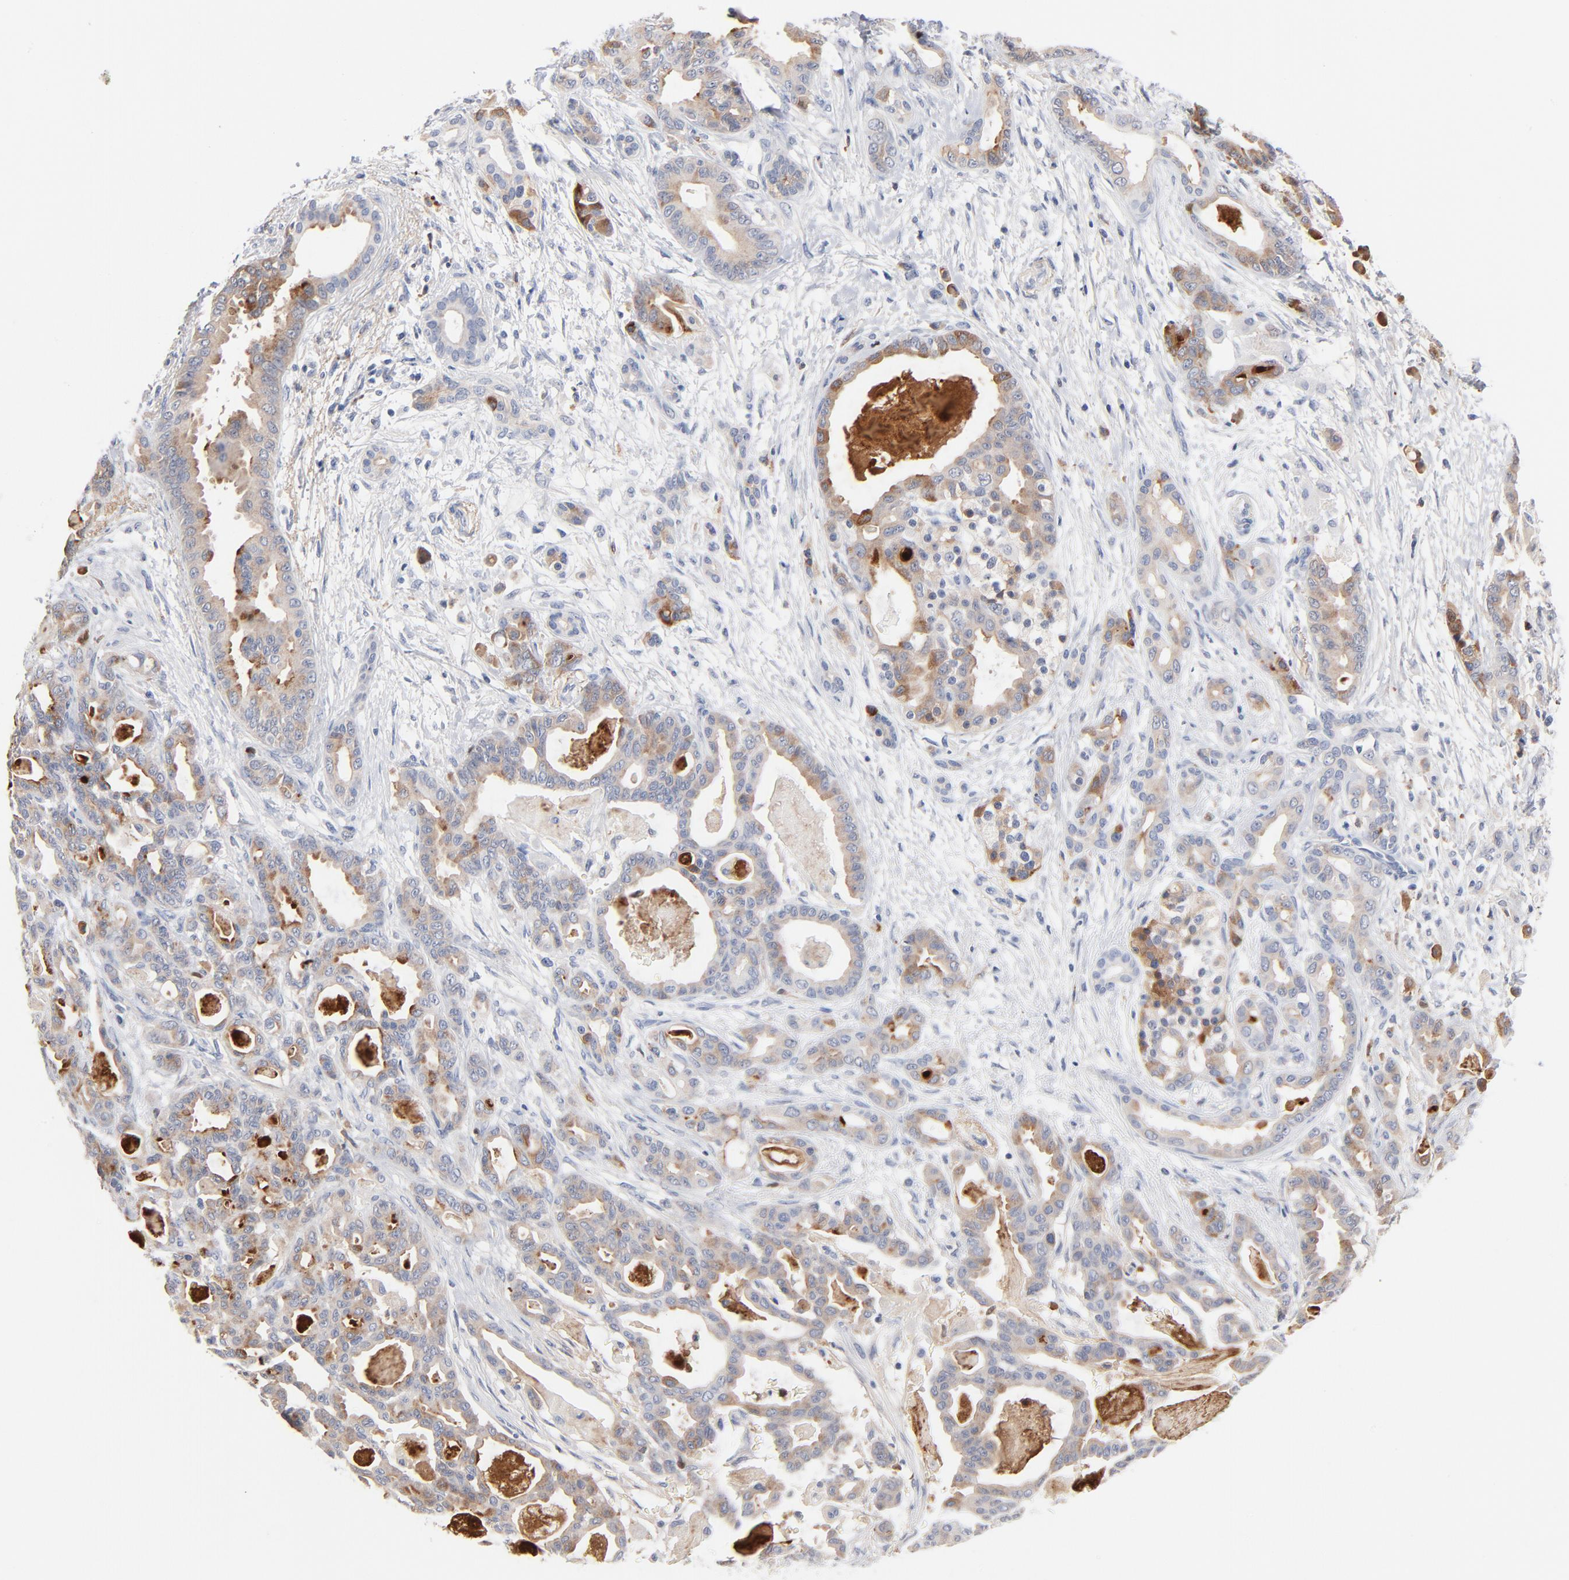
{"staining": {"intensity": "moderate", "quantity": "<25%", "location": "cytoplasmic/membranous"}, "tissue": "pancreatic cancer", "cell_type": "Tumor cells", "image_type": "cancer", "snomed": [{"axis": "morphology", "description": "Adenocarcinoma, NOS"}, {"axis": "topography", "description": "Pancreas"}], "caption": "Moderate cytoplasmic/membranous protein positivity is seen in about <25% of tumor cells in pancreatic cancer. (Brightfield microscopy of DAB IHC at high magnification).", "gene": "SERPINA4", "patient": {"sex": "male", "age": 63}}